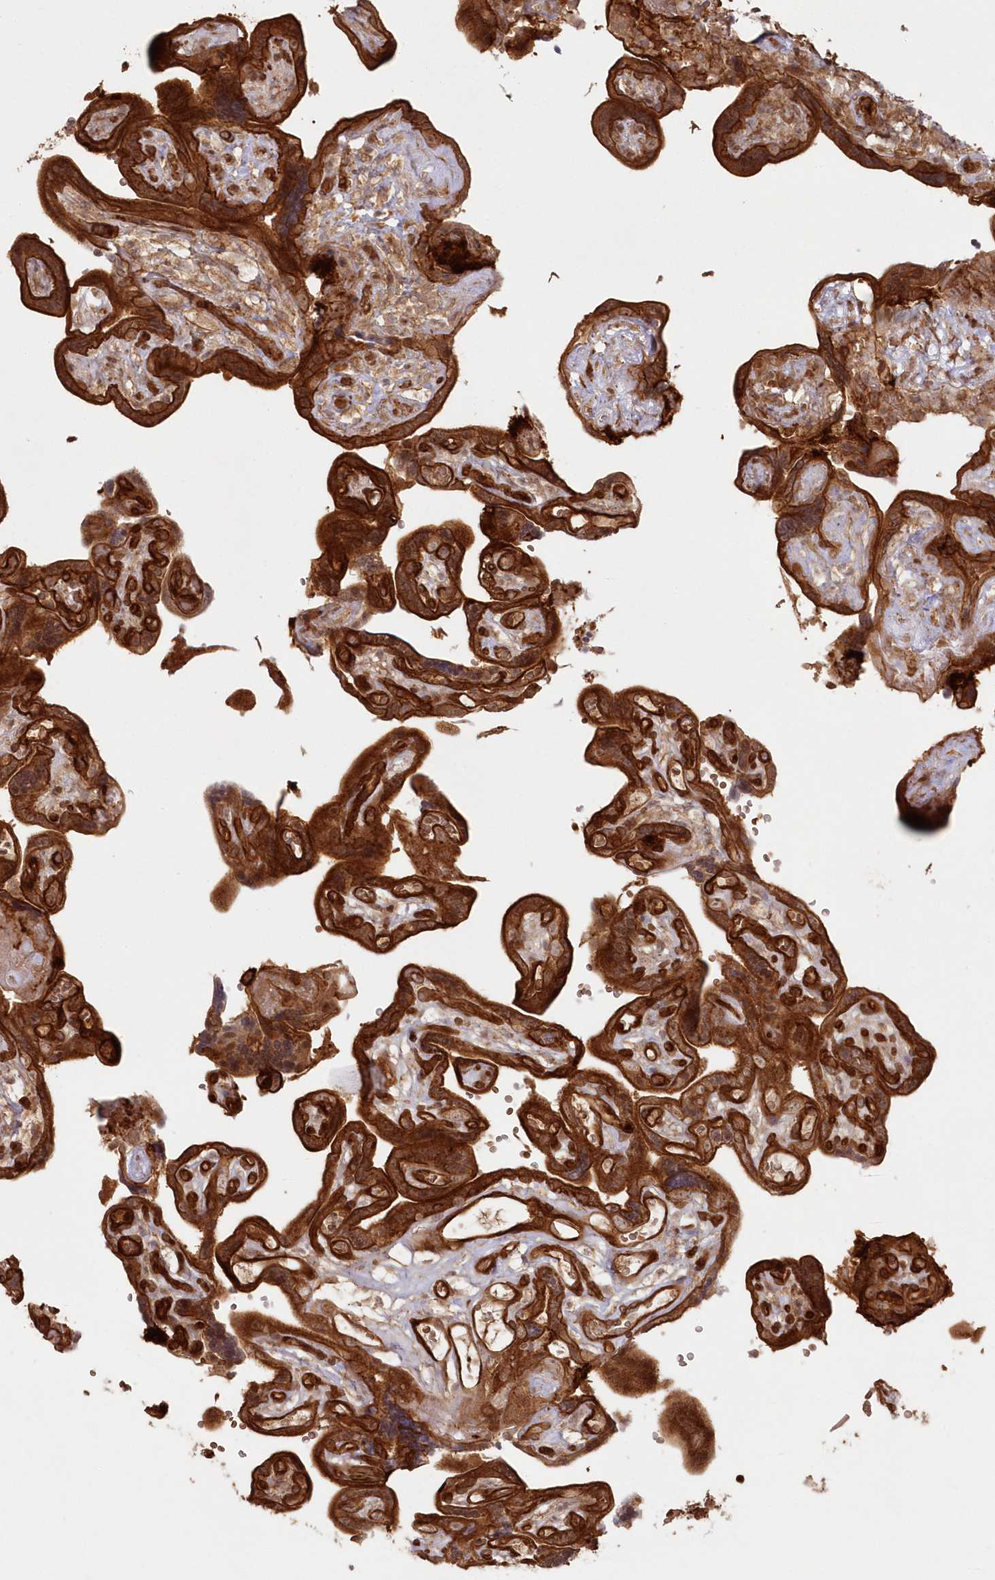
{"staining": {"intensity": "strong", "quantity": ">75%", "location": "cytoplasmic/membranous"}, "tissue": "placenta", "cell_type": "Decidual cells", "image_type": "normal", "snomed": [{"axis": "morphology", "description": "Normal tissue, NOS"}, {"axis": "topography", "description": "Placenta"}], "caption": "Immunohistochemical staining of benign placenta exhibits >75% levels of strong cytoplasmic/membranous protein positivity in approximately >75% of decidual cells.", "gene": "RGCC", "patient": {"sex": "female", "age": 30}}